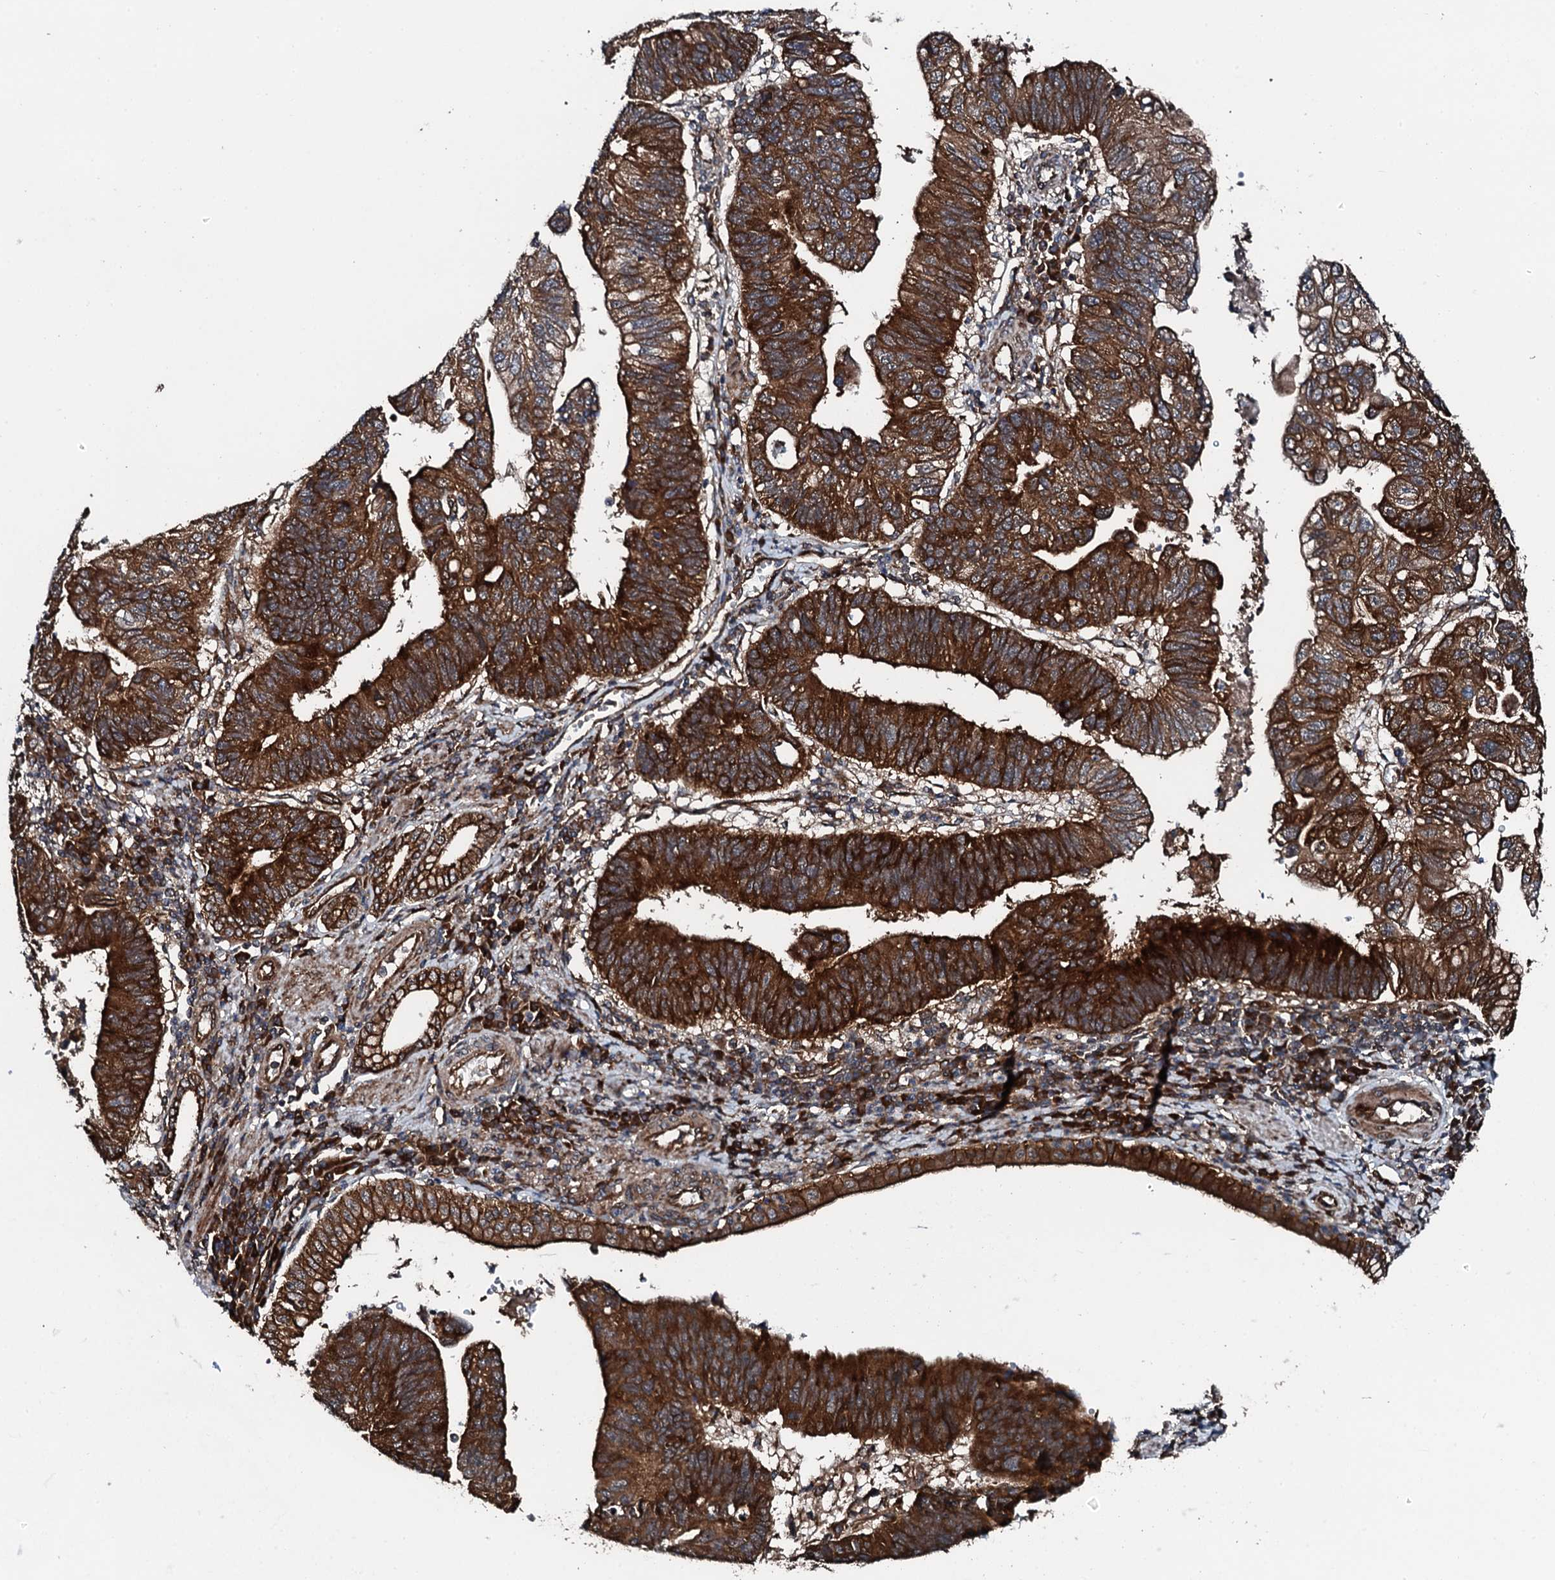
{"staining": {"intensity": "strong", "quantity": ">75%", "location": "cytoplasmic/membranous"}, "tissue": "stomach cancer", "cell_type": "Tumor cells", "image_type": "cancer", "snomed": [{"axis": "morphology", "description": "Adenocarcinoma, NOS"}, {"axis": "topography", "description": "Stomach"}], "caption": "Tumor cells display high levels of strong cytoplasmic/membranous staining in about >75% of cells in adenocarcinoma (stomach).", "gene": "FLYWCH1", "patient": {"sex": "male", "age": 59}}